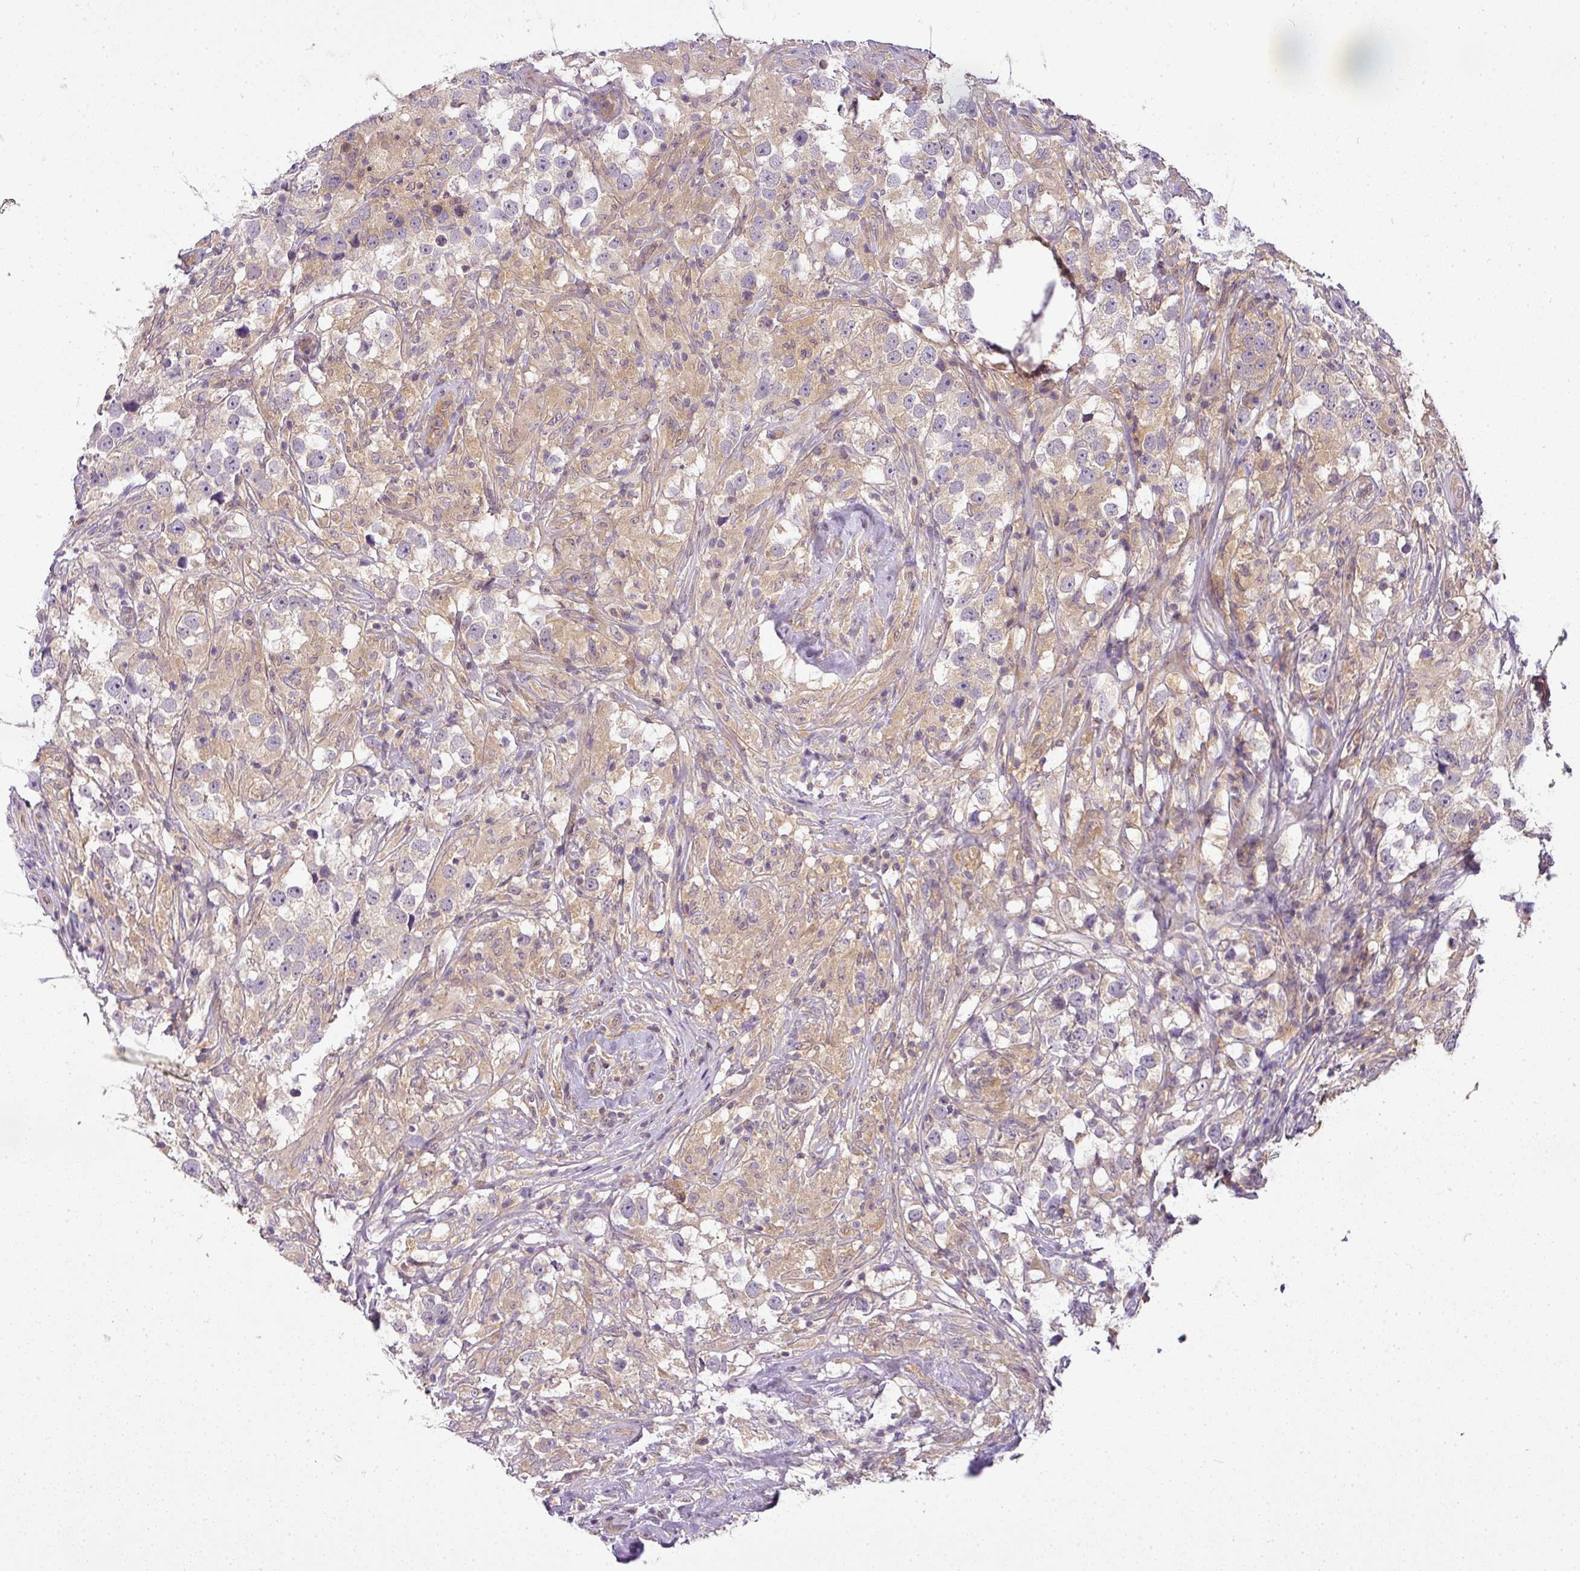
{"staining": {"intensity": "weak", "quantity": "<25%", "location": "cytoplasmic/membranous"}, "tissue": "testis cancer", "cell_type": "Tumor cells", "image_type": "cancer", "snomed": [{"axis": "morphology", "description": "Seminoma, NOS"}, {"axis": "topography", "description": "Testis"}], "caption": "There is no significant positivity in tumor cells of testis cancer.", "gene": "ADH5", "patient": {"sex": "male", "age": 46}}